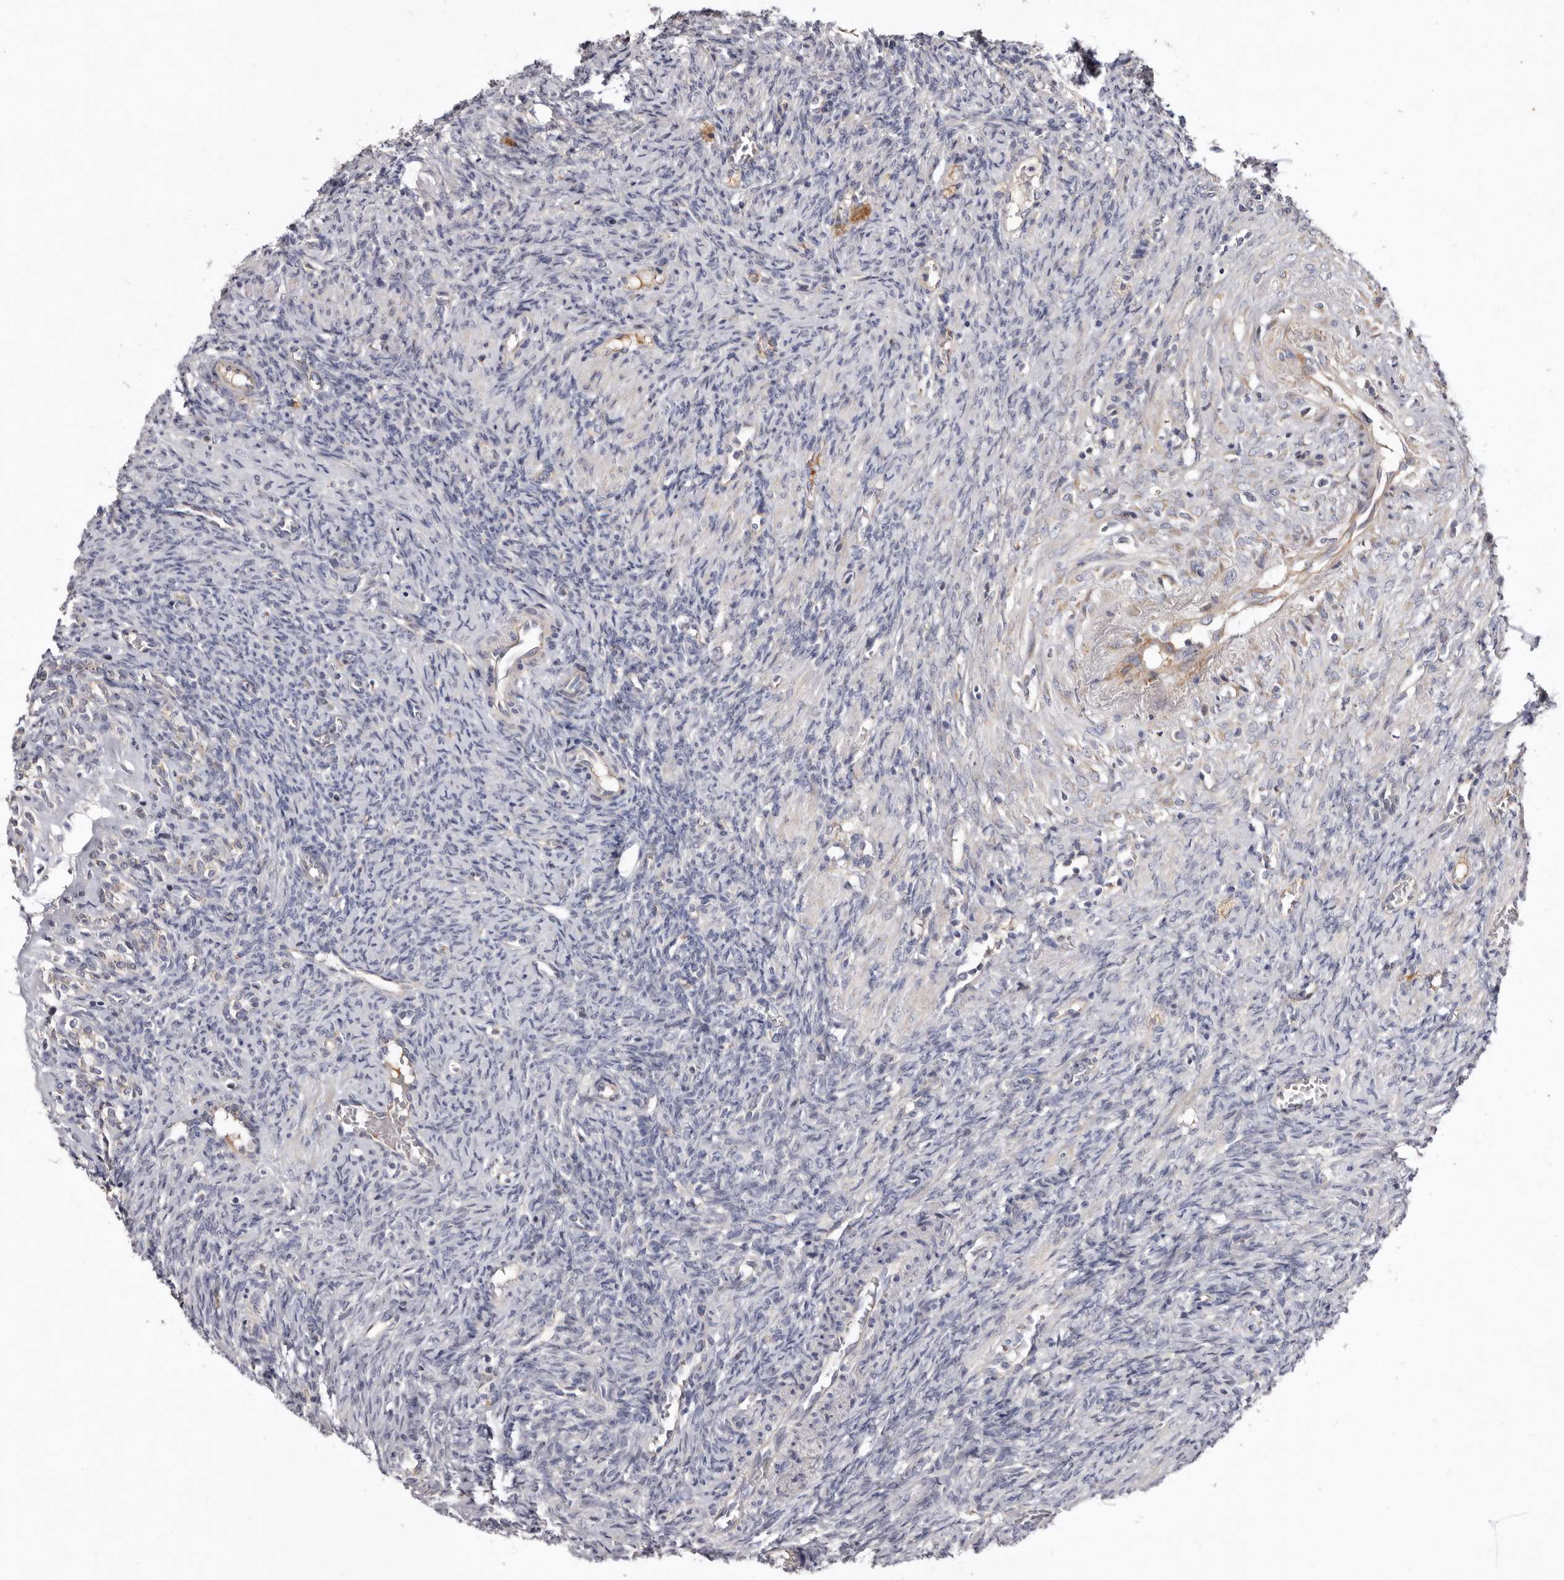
{"staining": {"intensity": "weak", "quantity": "25%-75%", "location": "cytoplasmic/membranous"}, "tissue": "ovary", "cell_type": "Follicle cells", "image_type": "normal", "snomed": [{"axis": "morphology", "description": "Normal tissue, NOS"}, {"axis": "topography", "description": "Ovary"}], "caption": "Protein staining exhibits weak cytoplasmic/membranous expression in approximately 25%-75% of follicle cells in benign ovary. (IHC, brightfield microscopy, high magnification).", "gene": "ASIC5", "patient": {"sex": "female", "age": 41}}